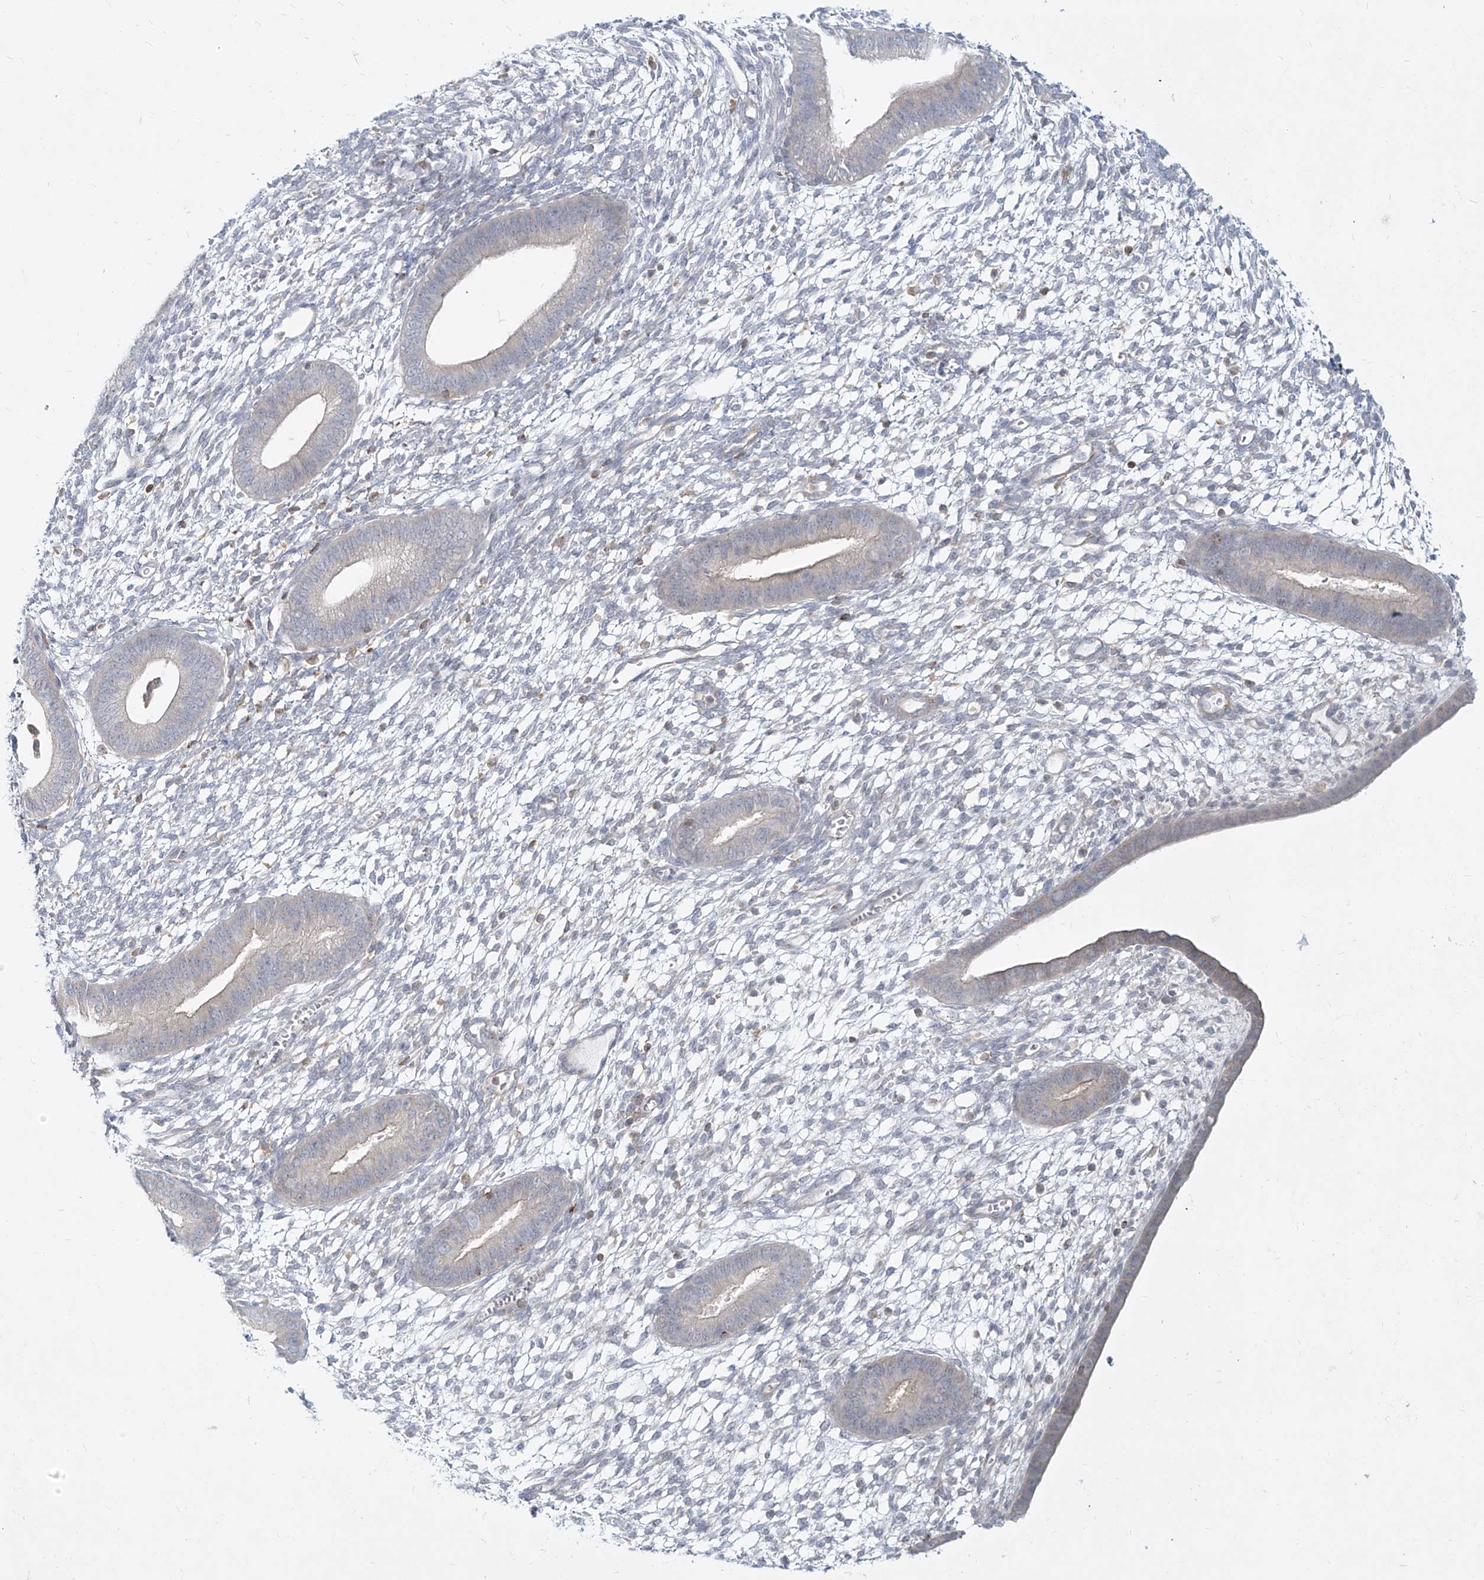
{"staining": {"intensity": "negative", "quantity": "none", "location": "none"}, "tissue": "endometrium", "cell_type": "Cells in endometrial stroma", "image_type": "normal", "snomed": [{"axis": "morphology", "description": "Normal tissue, NOS"}, {"axis": "topography", "description": "Endometrium"}], "caption": "Immunohistochemistry of normal endometrium displays no positivity in cells in endometrial stroma.", "gene": "SLC2A12", "patient": {"sex": "female", "age": 46}}